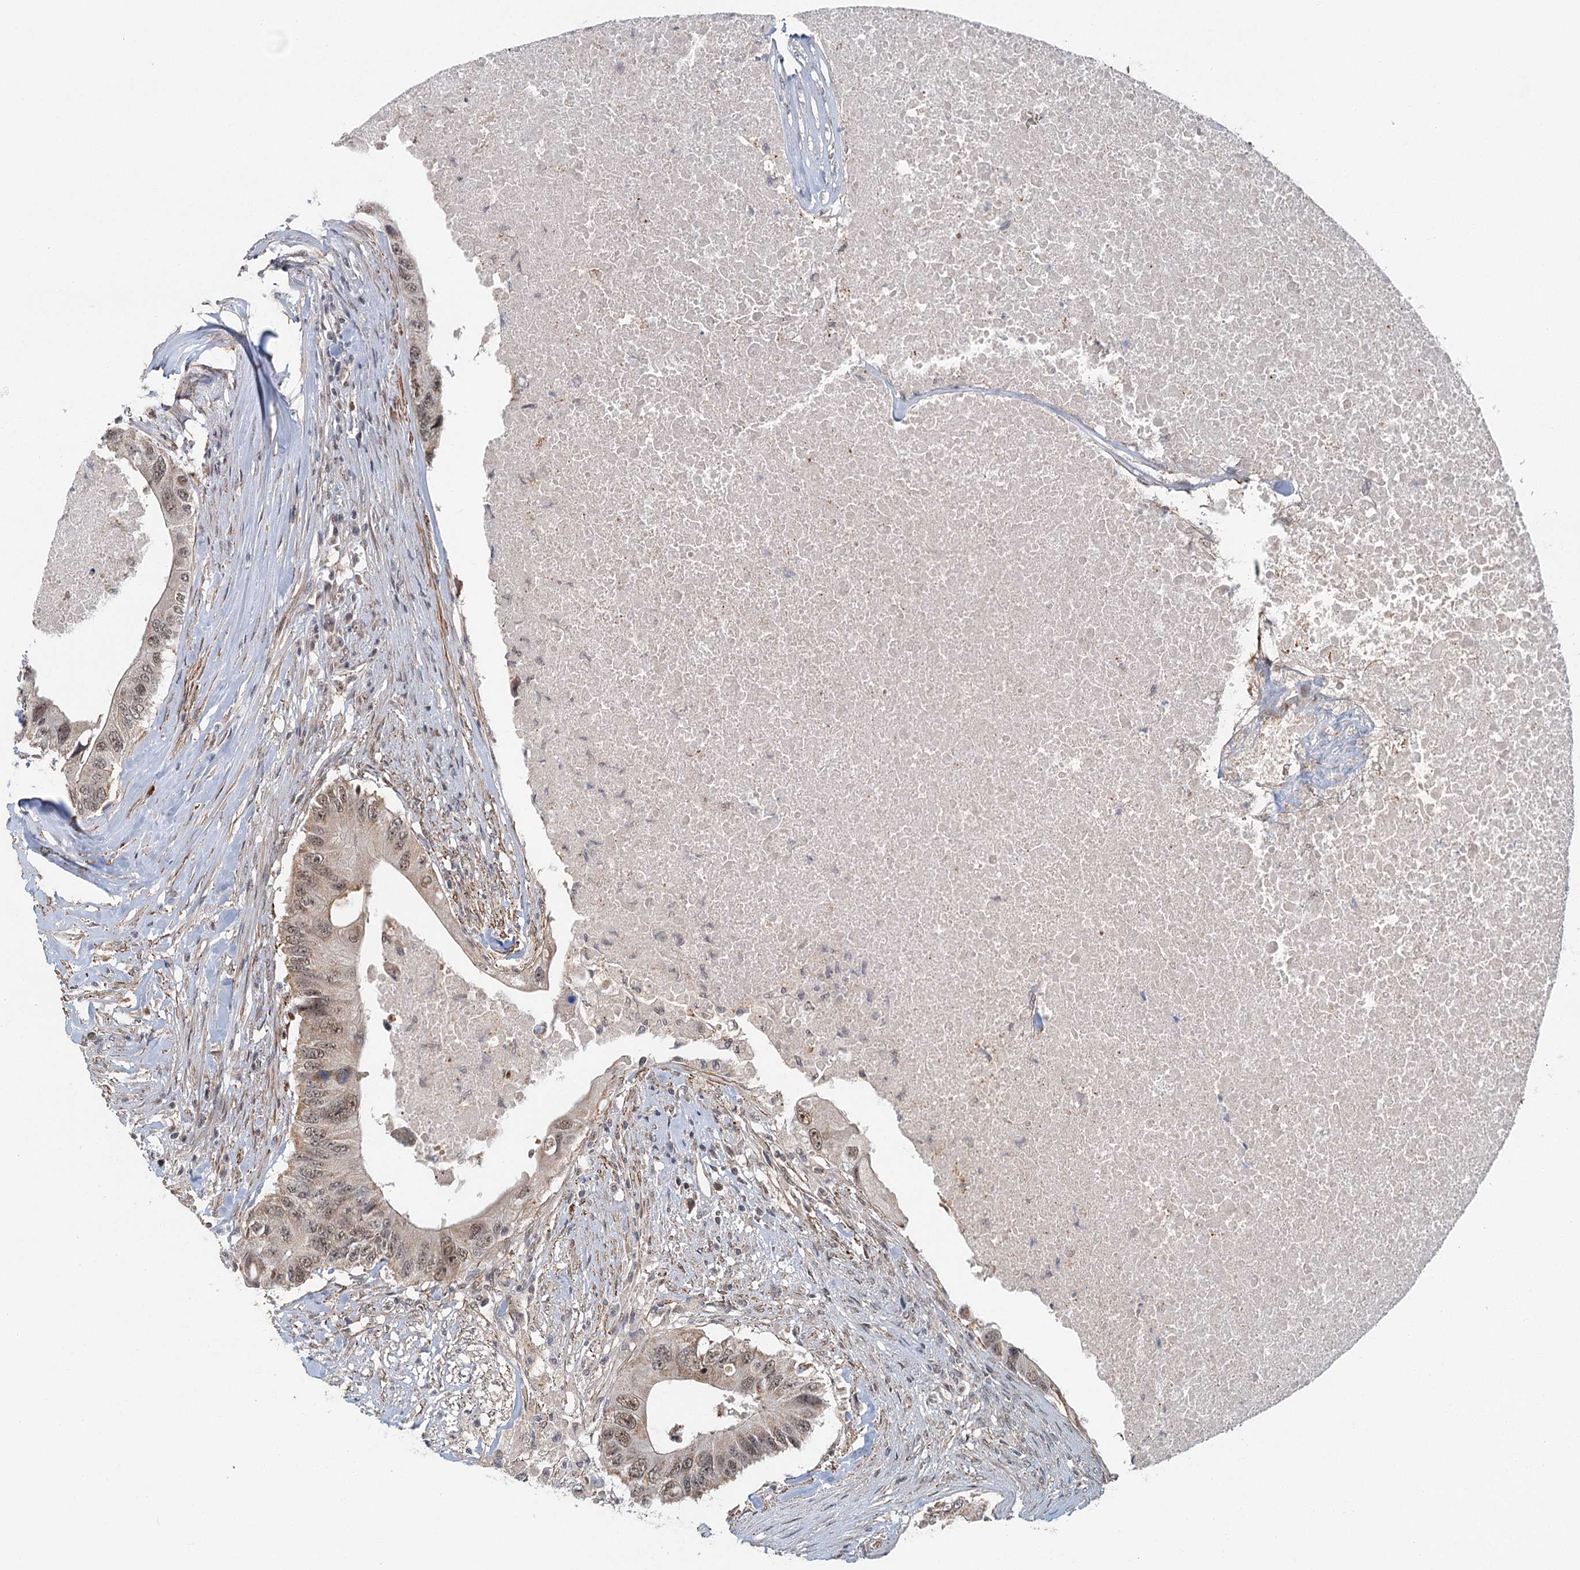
{"staining": {"intensity": "moderate", "quantity": ">75%", "location": "nuclear"}, "tissue": "colorectal cancer", "cell_type": "Tumor cells", "image_type": "cancer", "snomed": [{"axis": "morphology", "description": "Adenocarcinoma, NOS"}, {"axis": "topography", "description": "Colon"}], "caption": "About >75% of tumor cells in human colorectal cancer show moderate nuclear protein staining as visualized by brown immunohistochemical staining.", "gene": "TAS2R42", "patient": {"sex": "male", "age": 71}}